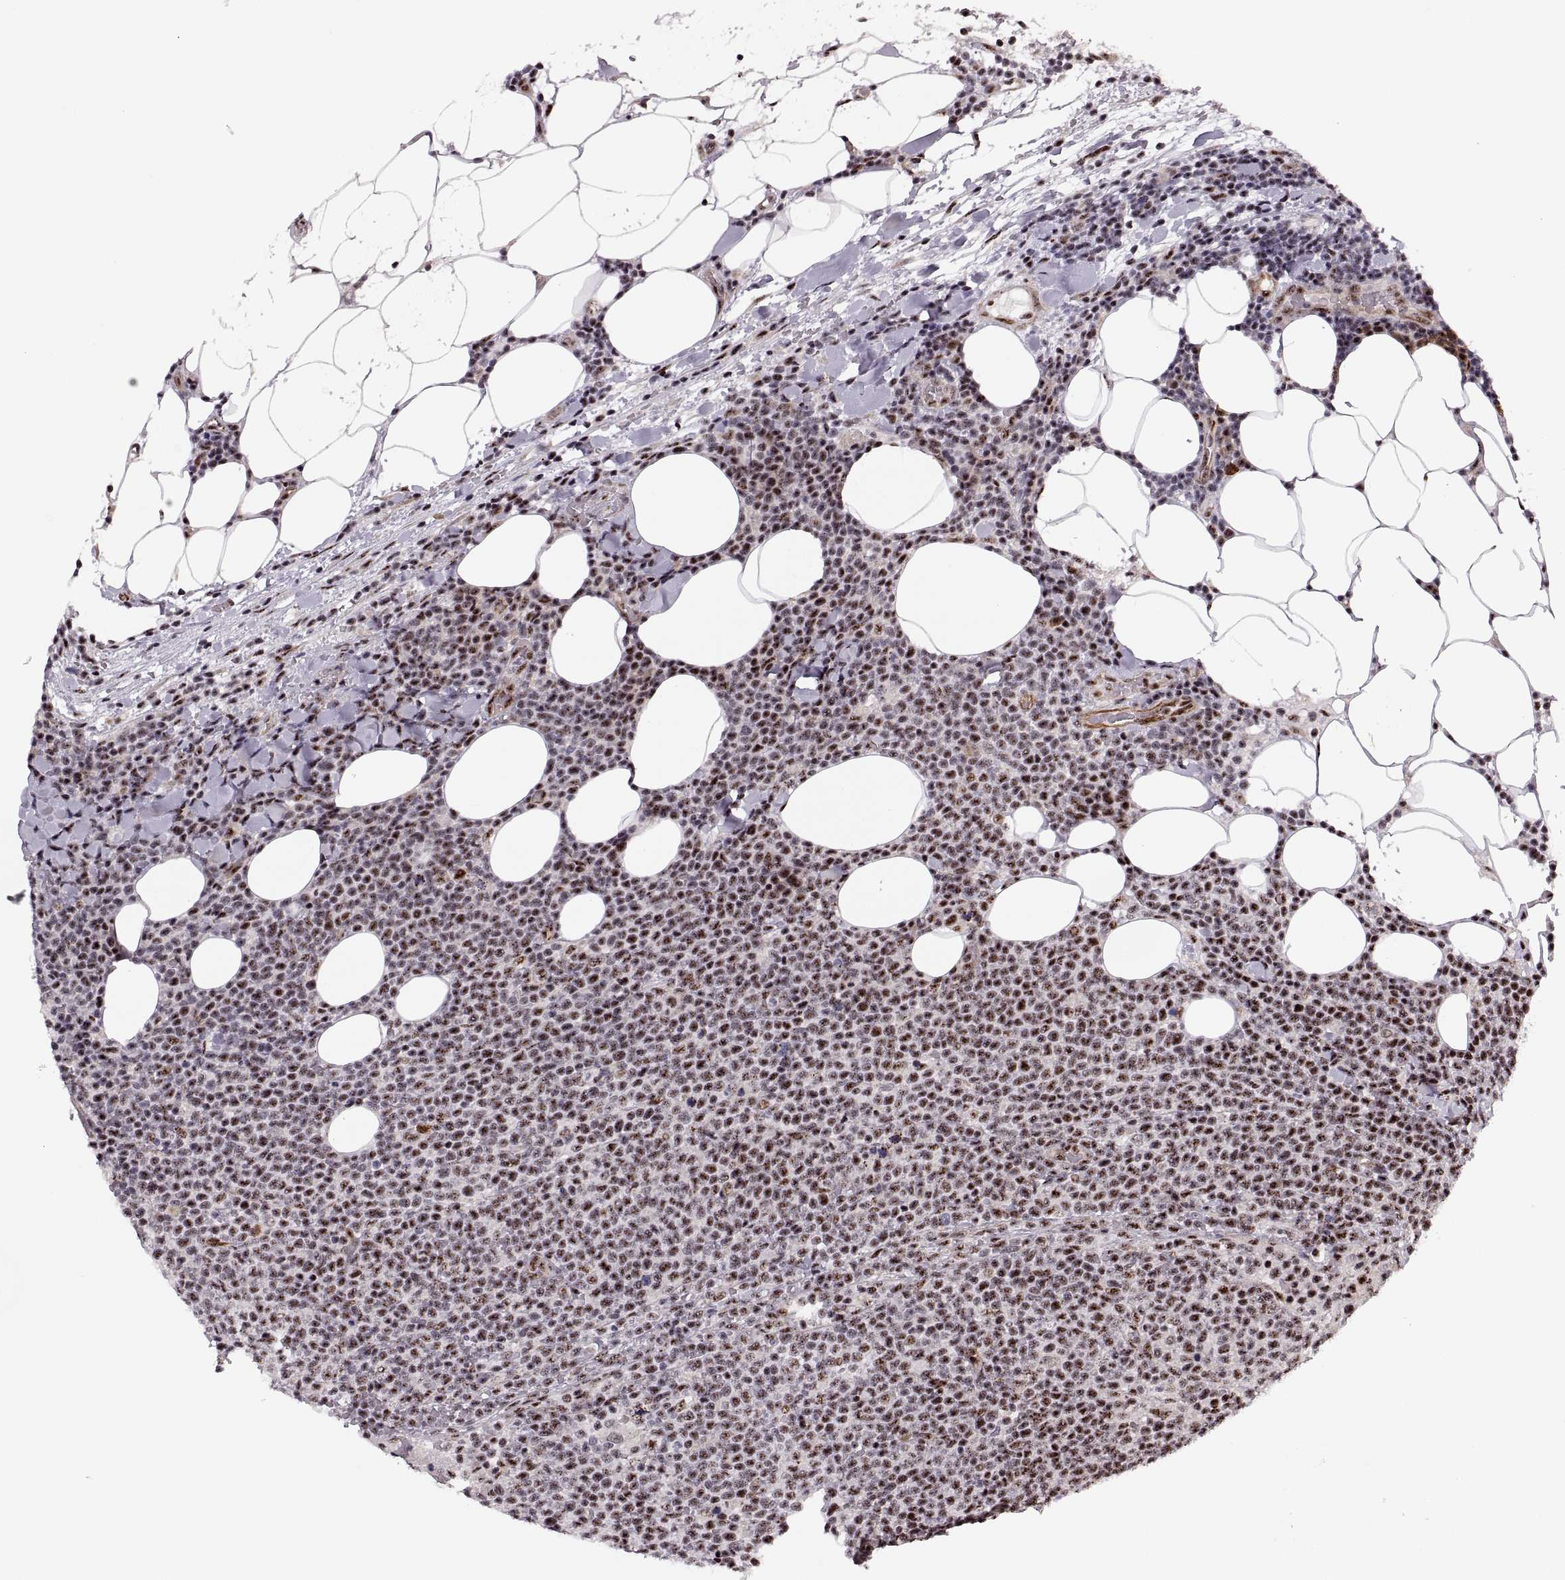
{"staining": {"intensity": "moderate", "quantity": ">75%", "location": "nuclear"}, "tissue": "lymphoma", "cell_type": "Tumor cells", "image_type": "cancer", "snomed": [{"axis": "morphology", "description": "Malignant lymphoma, non-Hodgkin's type, High grade"}, {"axis": "topography", "description": "Lymph node"}], "caption": "About >75% of tumor cells in lymphoma reveal moderate nuclear protein staining as visualized by brown immunohistochemical staining.", "gene": "ZCCHC17", "patient": {"sex": "male", "age": 61}}